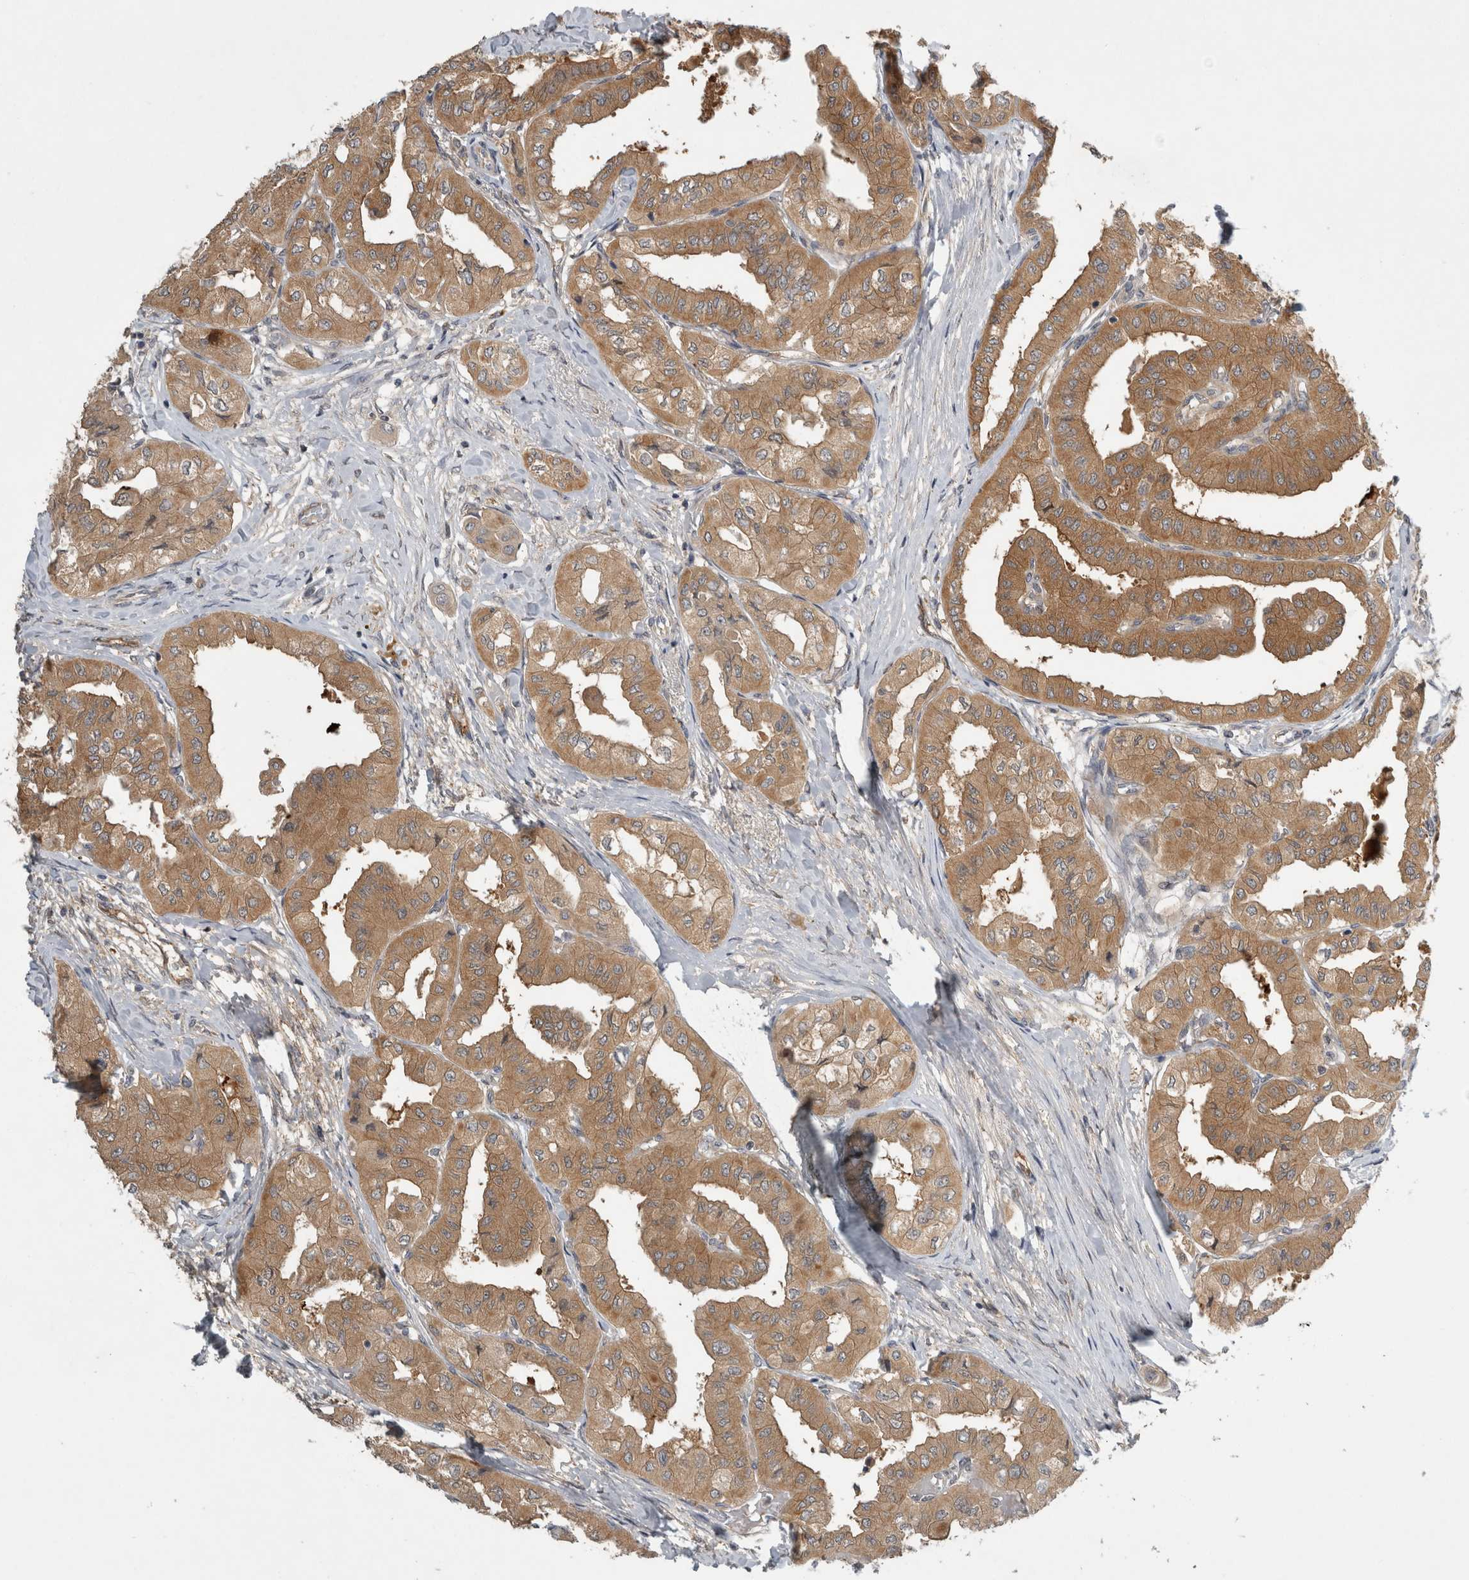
{"staining": {"intensity": "moderate", "quantity": ">75%", "location": "cytoplasmic/membranous"}, "tissue": "thyroid cancer", "cell_type": "Tumor cells", "image_type": "cancer", "snomed": [{"axis": "morphology", "description": "Papillary adenocarcinoma, NOS"}, {"axis": "topography", "description": "Thyroid gland"}], "caption": "This micrograph demonstrates immunohistochemistry staining of thyroid cancer (papillary adenocarcinoma), with medium moderate cytoplasmic/membranous expression in about >75% of tumor cells.", "gene": "TRMT61B", "patient": {"sex": "female", "age": 59}}